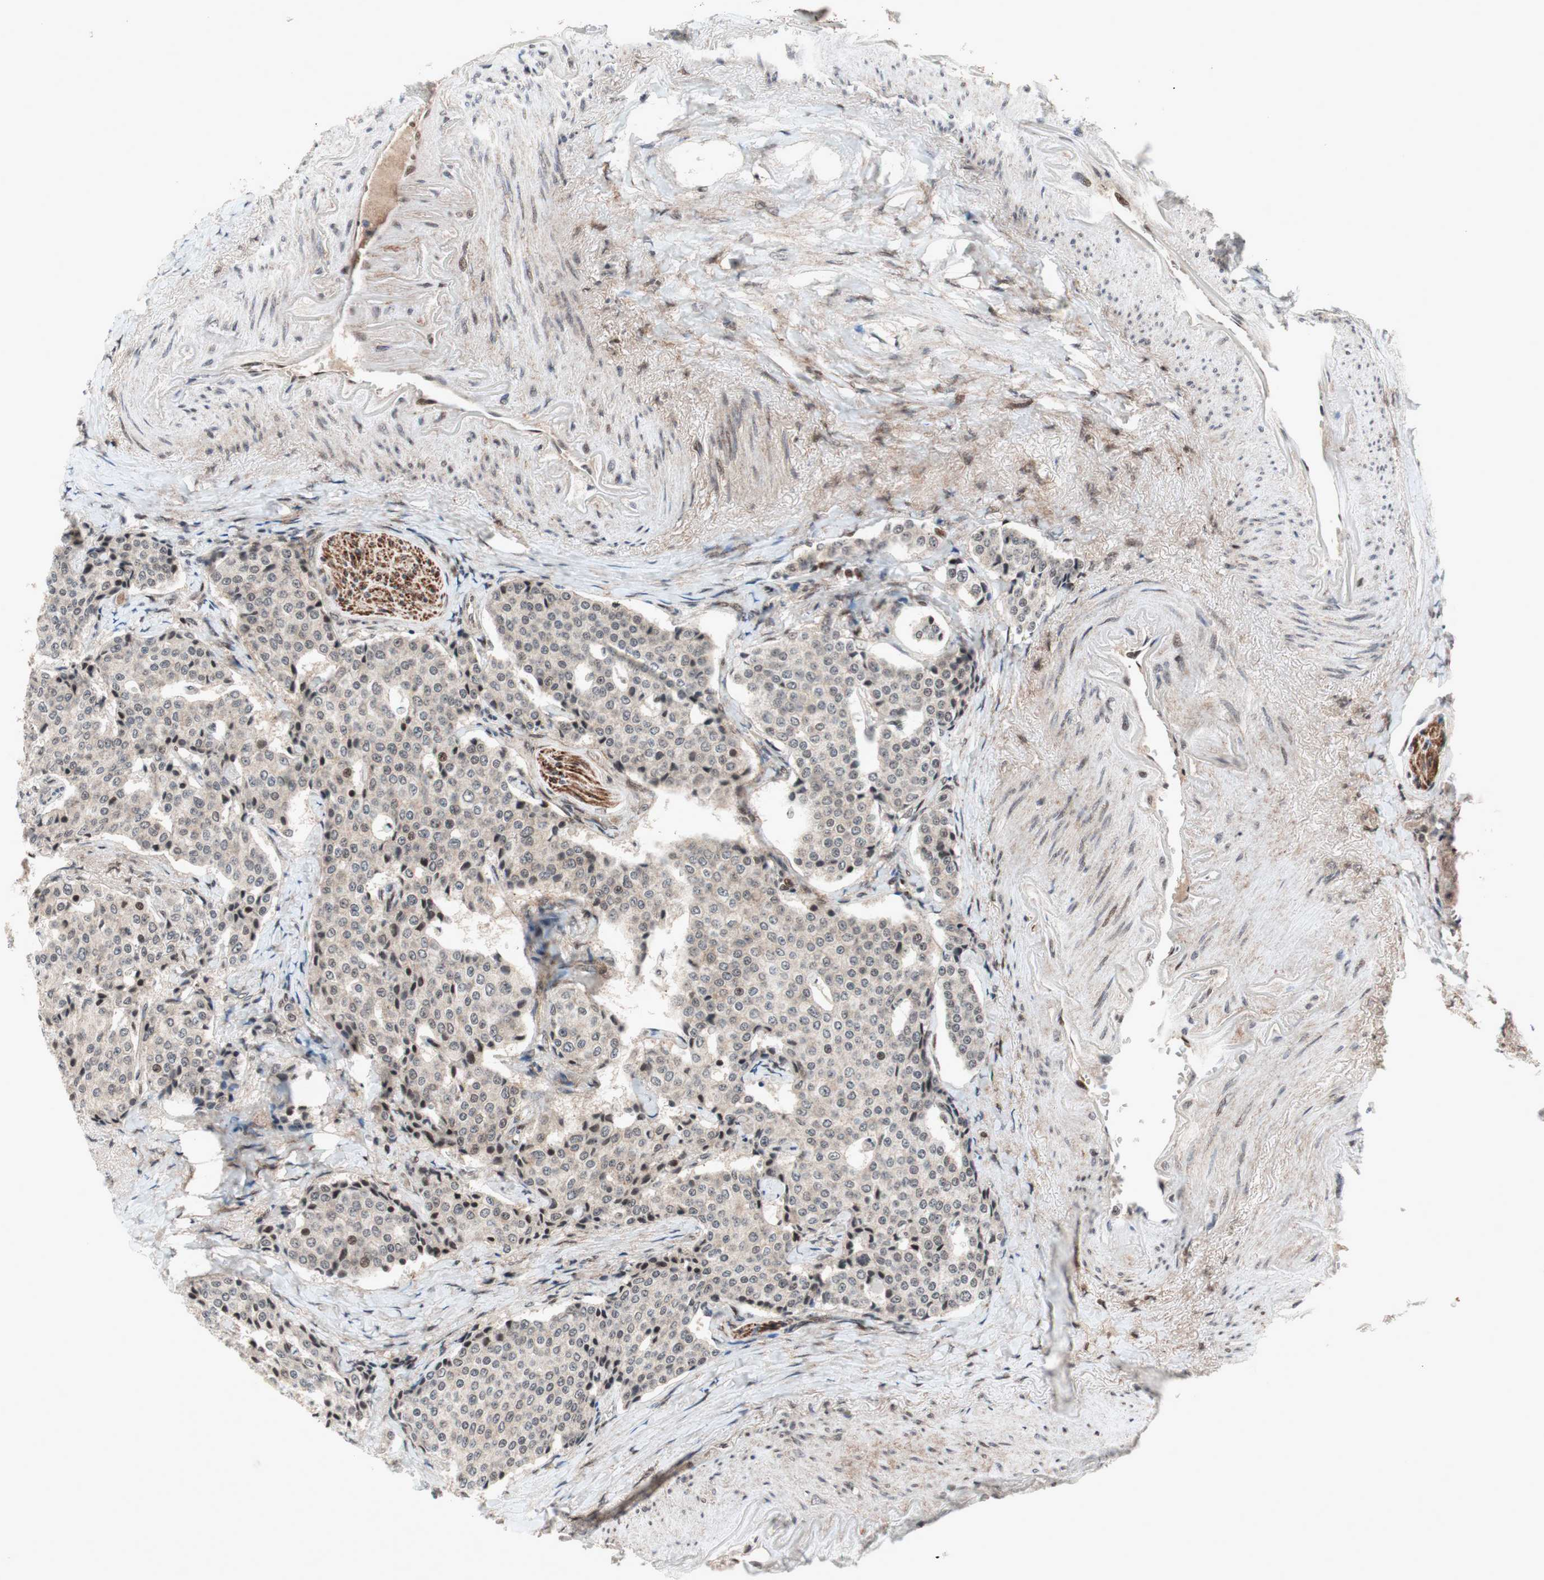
{"staining": {"intensity": "weak", "quantity": "<25%", "location": "nuclear"}, "tissue": "carcinoid", "cell_type": "Tumor cells", "image_type": "cancer", "snomed": [{"axis": "morphology", "description": "Carcinoid, malignant, NOS"}, {"axis": "topography", "description": "Colon"}], "caption": "Immunohistochemistry (IHC) of carcinoid shows no expression in tumor cells.", "gene": "TCF12", "patient": {"sex": "female", "age": 61}}